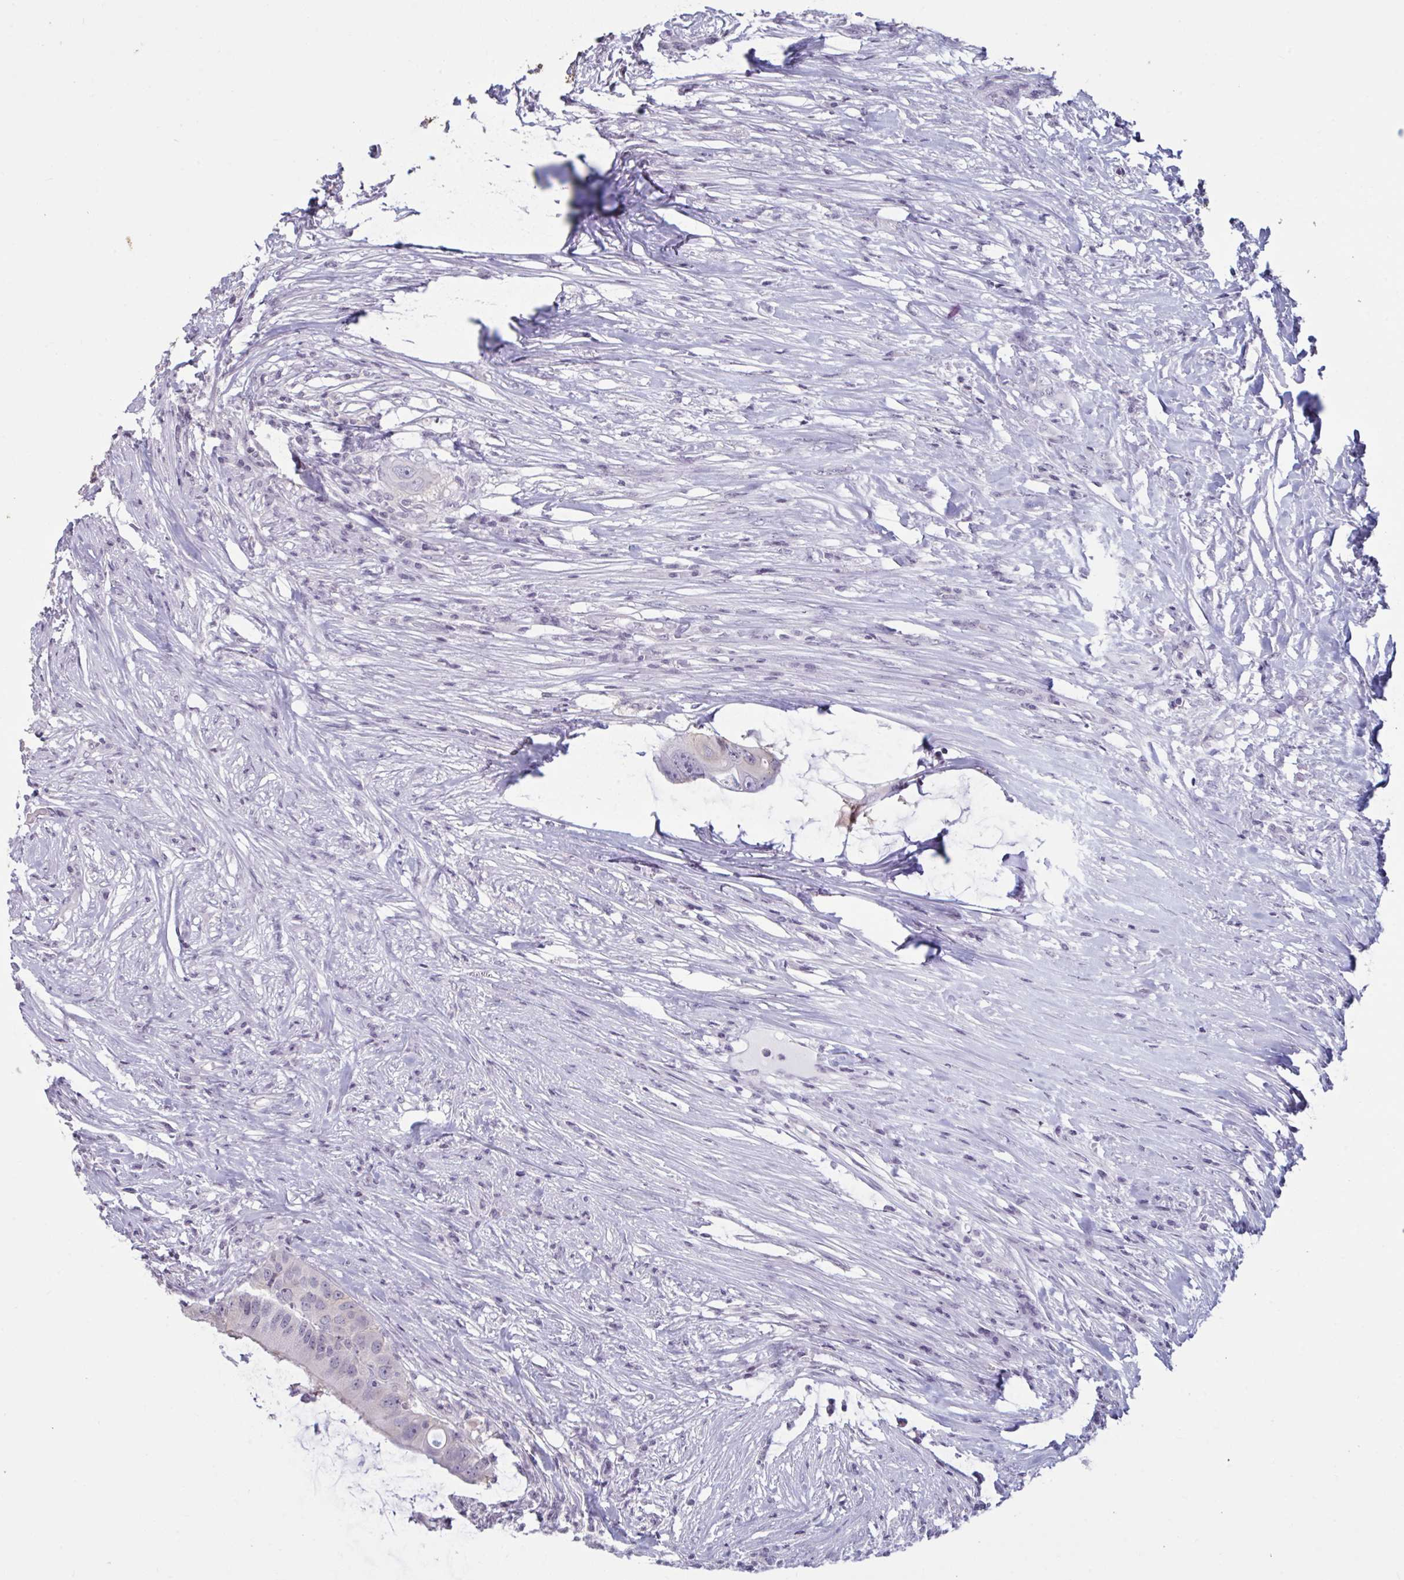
{"staining": {"intensity": "weak", "quantity": "<25%", "location": "cytoplasmic/membranous"}, "tissue": "colorectal cancer", "cell_type": "Tumor cells", "image_type": "cancer", "snomed": [{"axis": "morphology", "description": "Adenocarcinoma, NOS"}, {"axis": "topography", "description": "Colon"}], "caption": "Human adenocarcinoma (colorectal) stained for a protein using IHC reveals no staining in tumor cells.", "gene": "TBC1D4", "patient": {"sex": "male", "age": 71}}